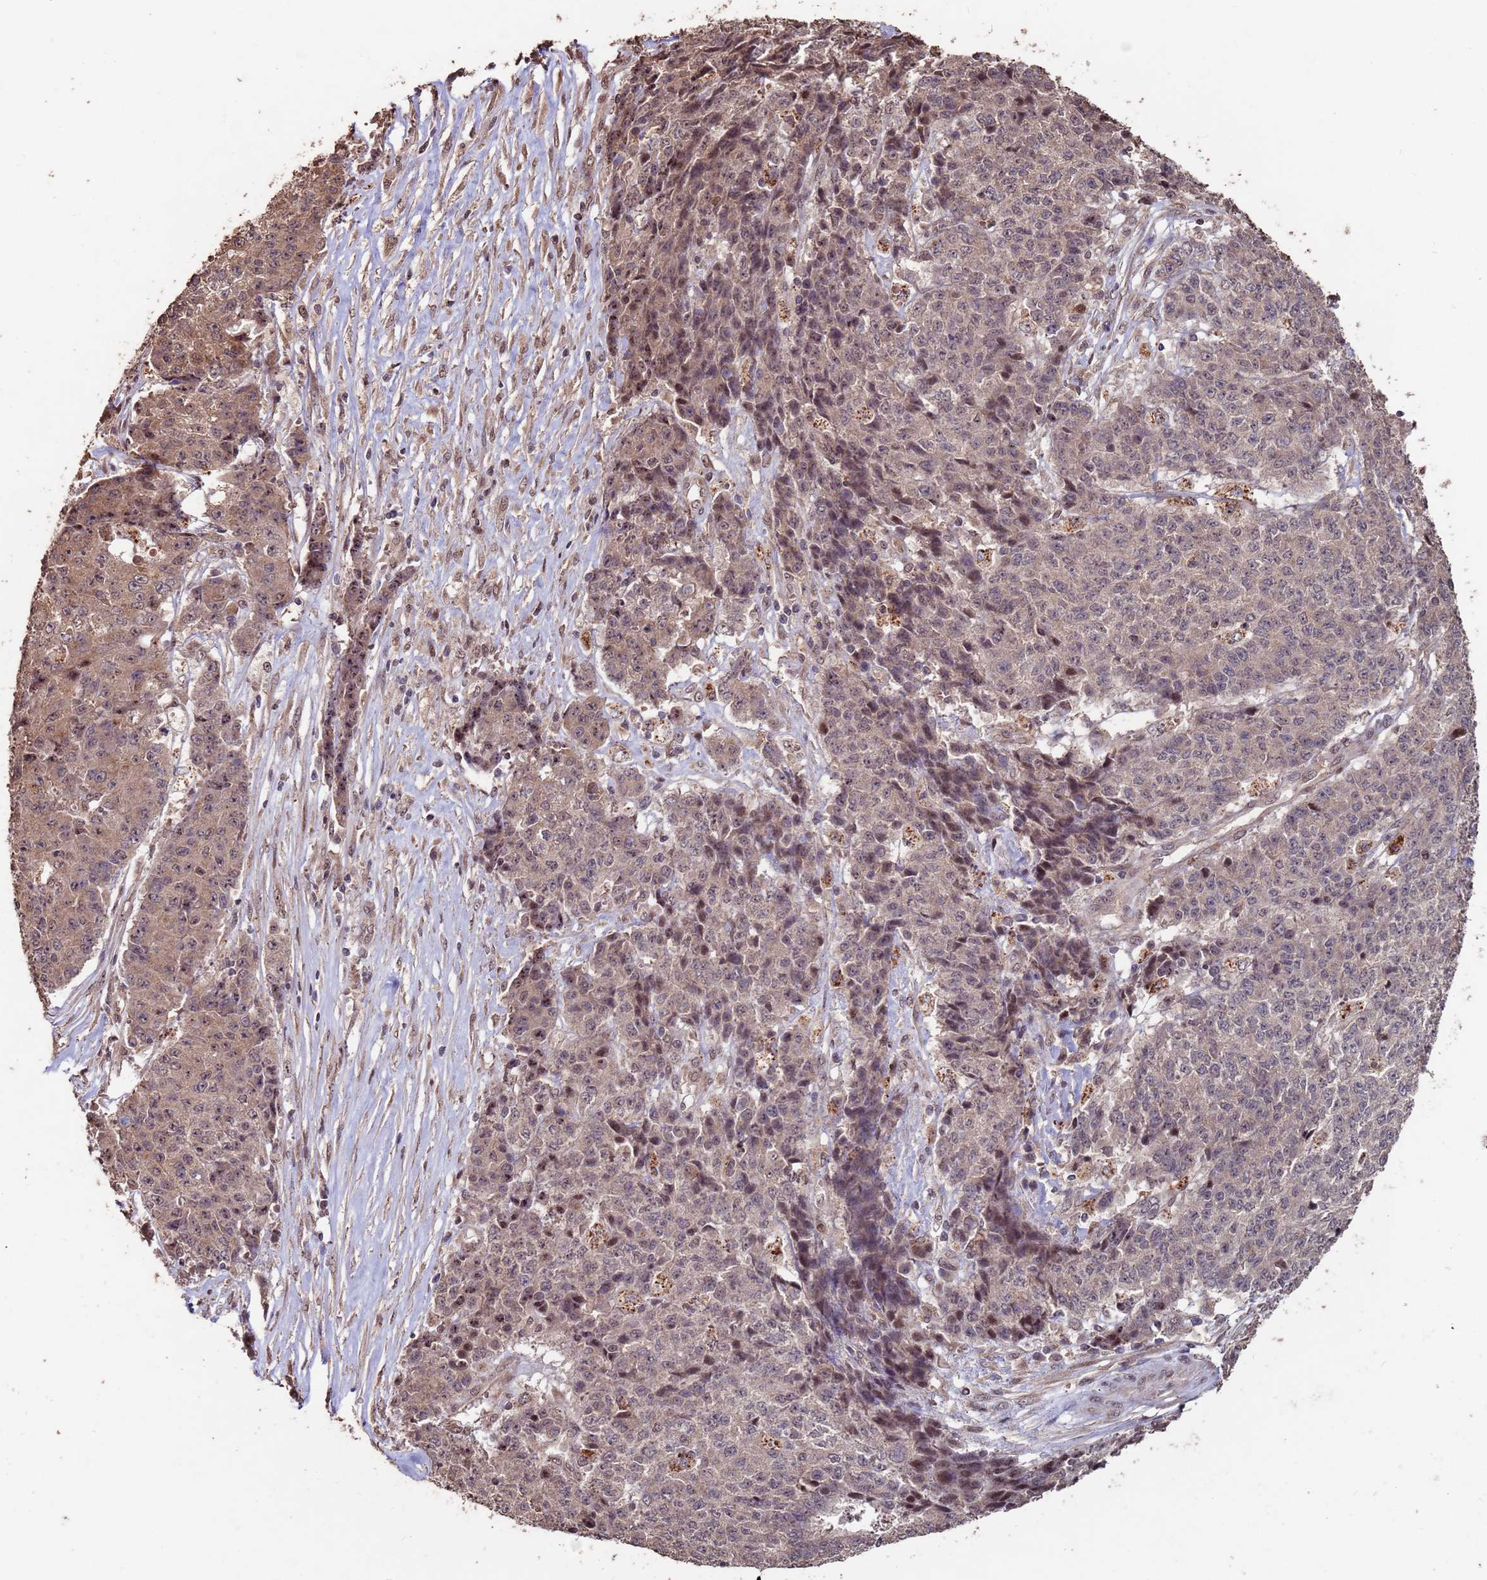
{"staining": {"intensity": "moderate", "quantity": "<25%", "location": "nuclear"}, "tissue": "ovarian cancer", "cell_type": "Tumor cells", "image_type": "cancer", "snomed": [{"axis": "morphology", "description": "Carcinoma, endometroid"}, {"axis": "topography", "description": "Ovary"}], "caption": "Protein staining by immunohistochemistry (IHC) demonstrates moderate nuclear staining in about <25% of tumor cells in ovarian cancer (endometroid carcinoma).", "gene": "PRR7", "patient": {"sex": "female", "age": 42}}